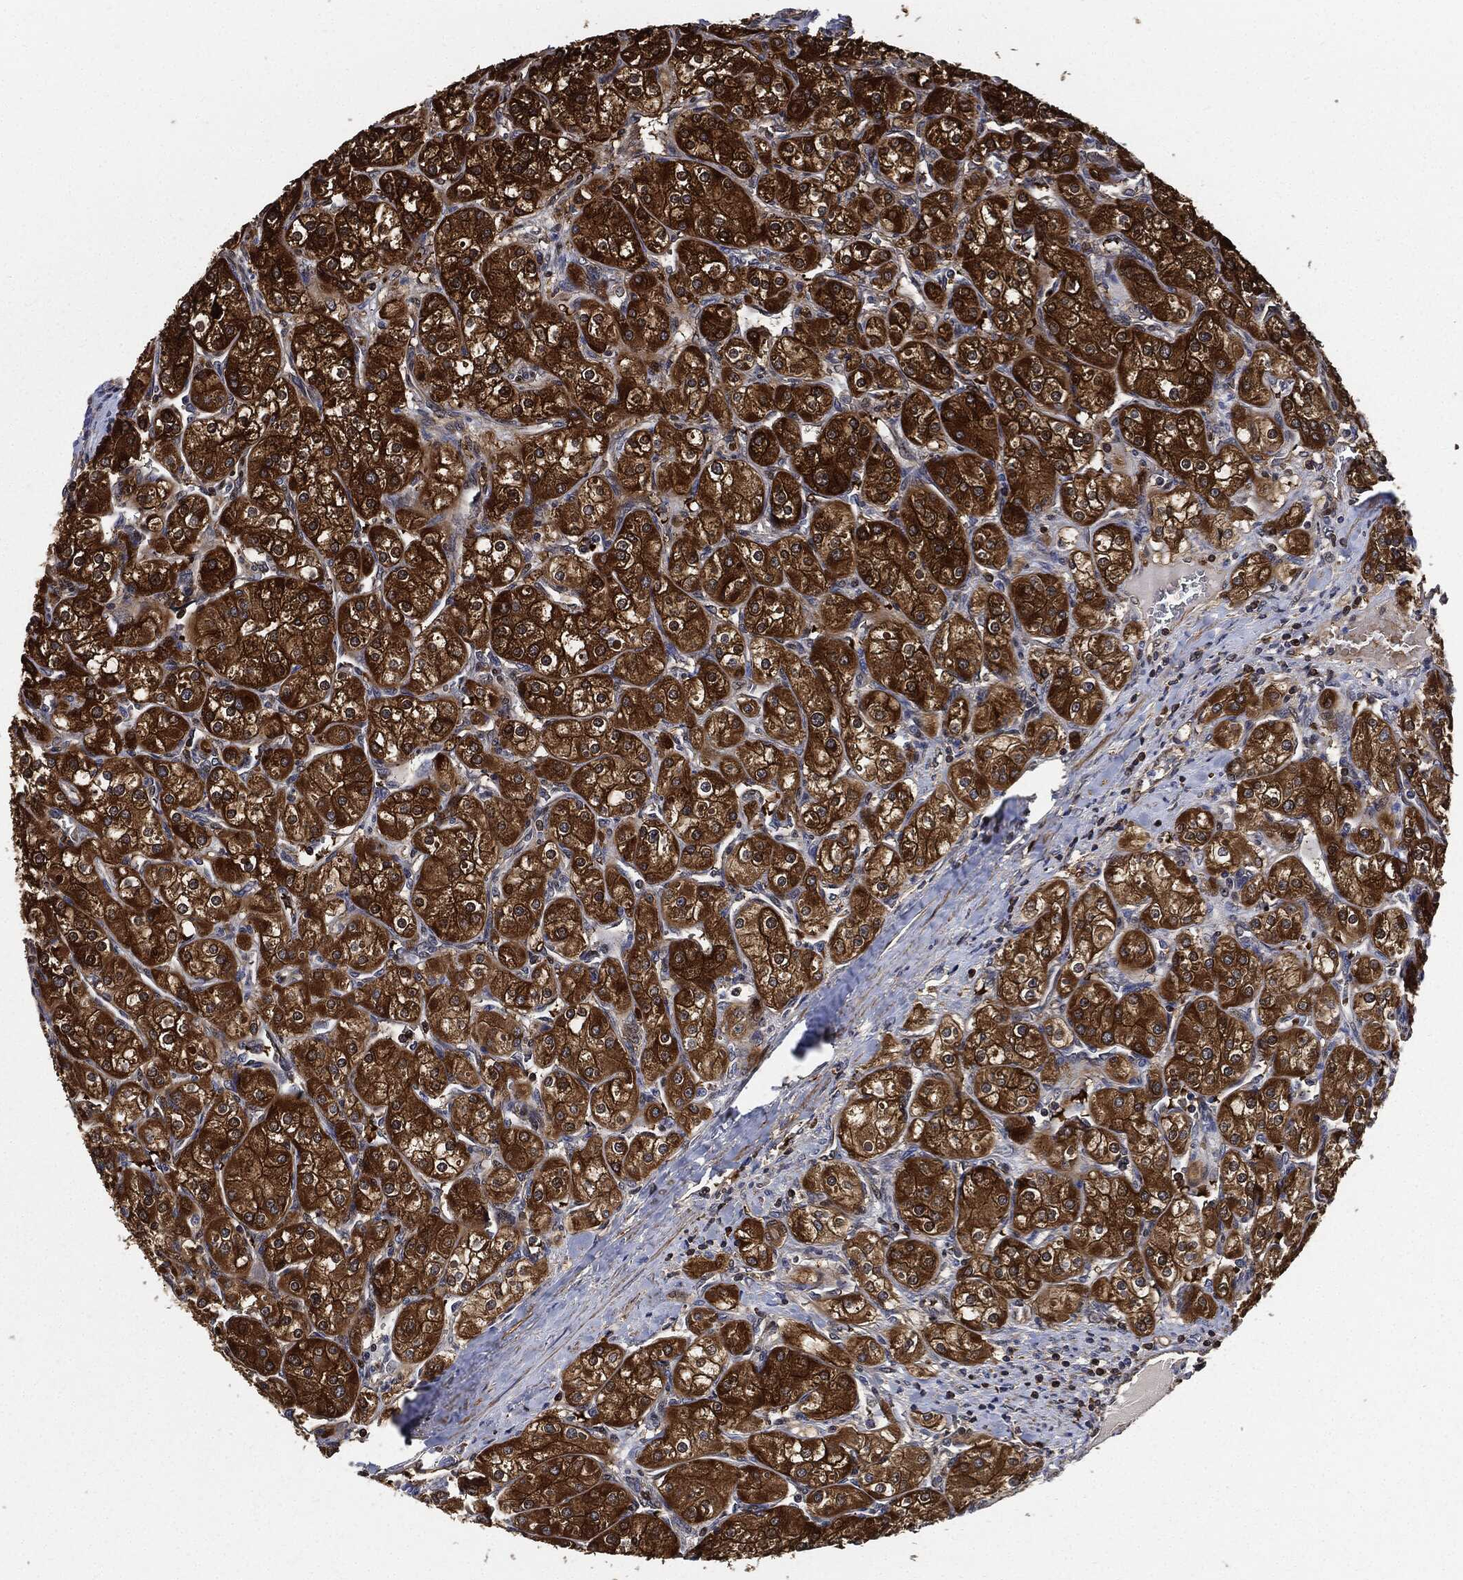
{"staining": {"intensity": "strong", "quantity": "<25%", "location": "cytoplasmic/membranous"}, "tissue": "renal cancer", "cell_type": "Tumor cells", "image_type": "cancer", "snomed": [{"axis": "morphology", "description": "Adenocarcinoma, NOS"}, {"axis": "topography", "description": "Kidney"}], "caption": "A photomicrograph showing strong cytoplasmic/membranous staining in approximately <25% of tumor cells in renal cancer, as visualized by brown immunohistochemical staining.", "gene": "PRDX2", "patient": {"sex": "male", "age": 77}}